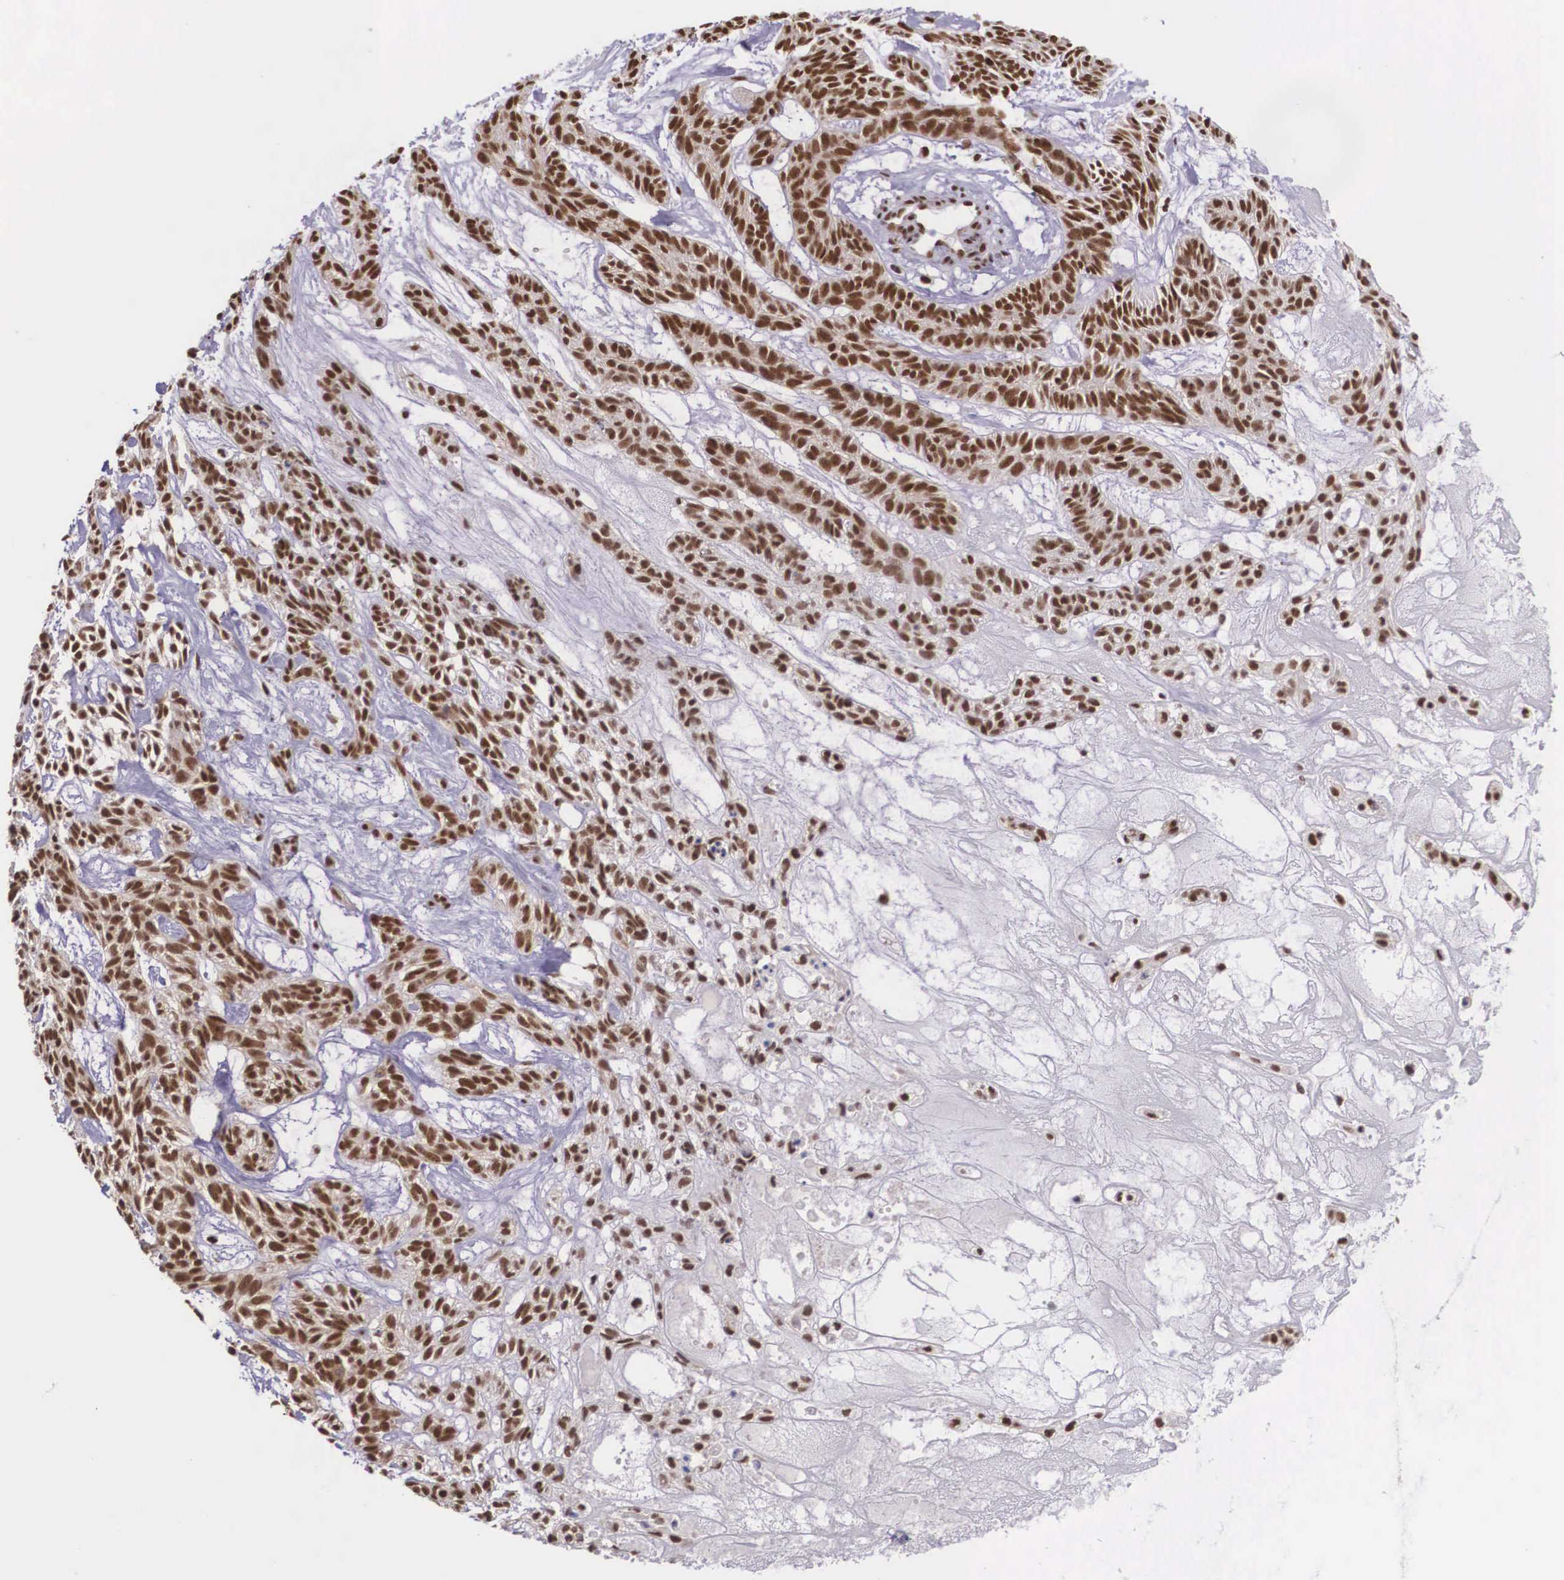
{"staining": {"intensity": "strong", "quantity": ">75%", "location": "cytoplasmic/membranous,nuclear"}, "tissue": "skin cancer", "cell_type": "Tumor cells", "image_type": "cancer", "snomed": [{"axis": "morphology", "description": "Basal cell carcinoma"}, {"axis": "topography", "description": "Skin"}], "caption": "Human skin basal cell carcinoma stained for a protein (brown) exhibits strong cytoplasmic/membranous and nuclear positive staining in about >75% of tumor cells.", "gene": "POLR2F", "patient": {"sex": "male", "age": 75}}